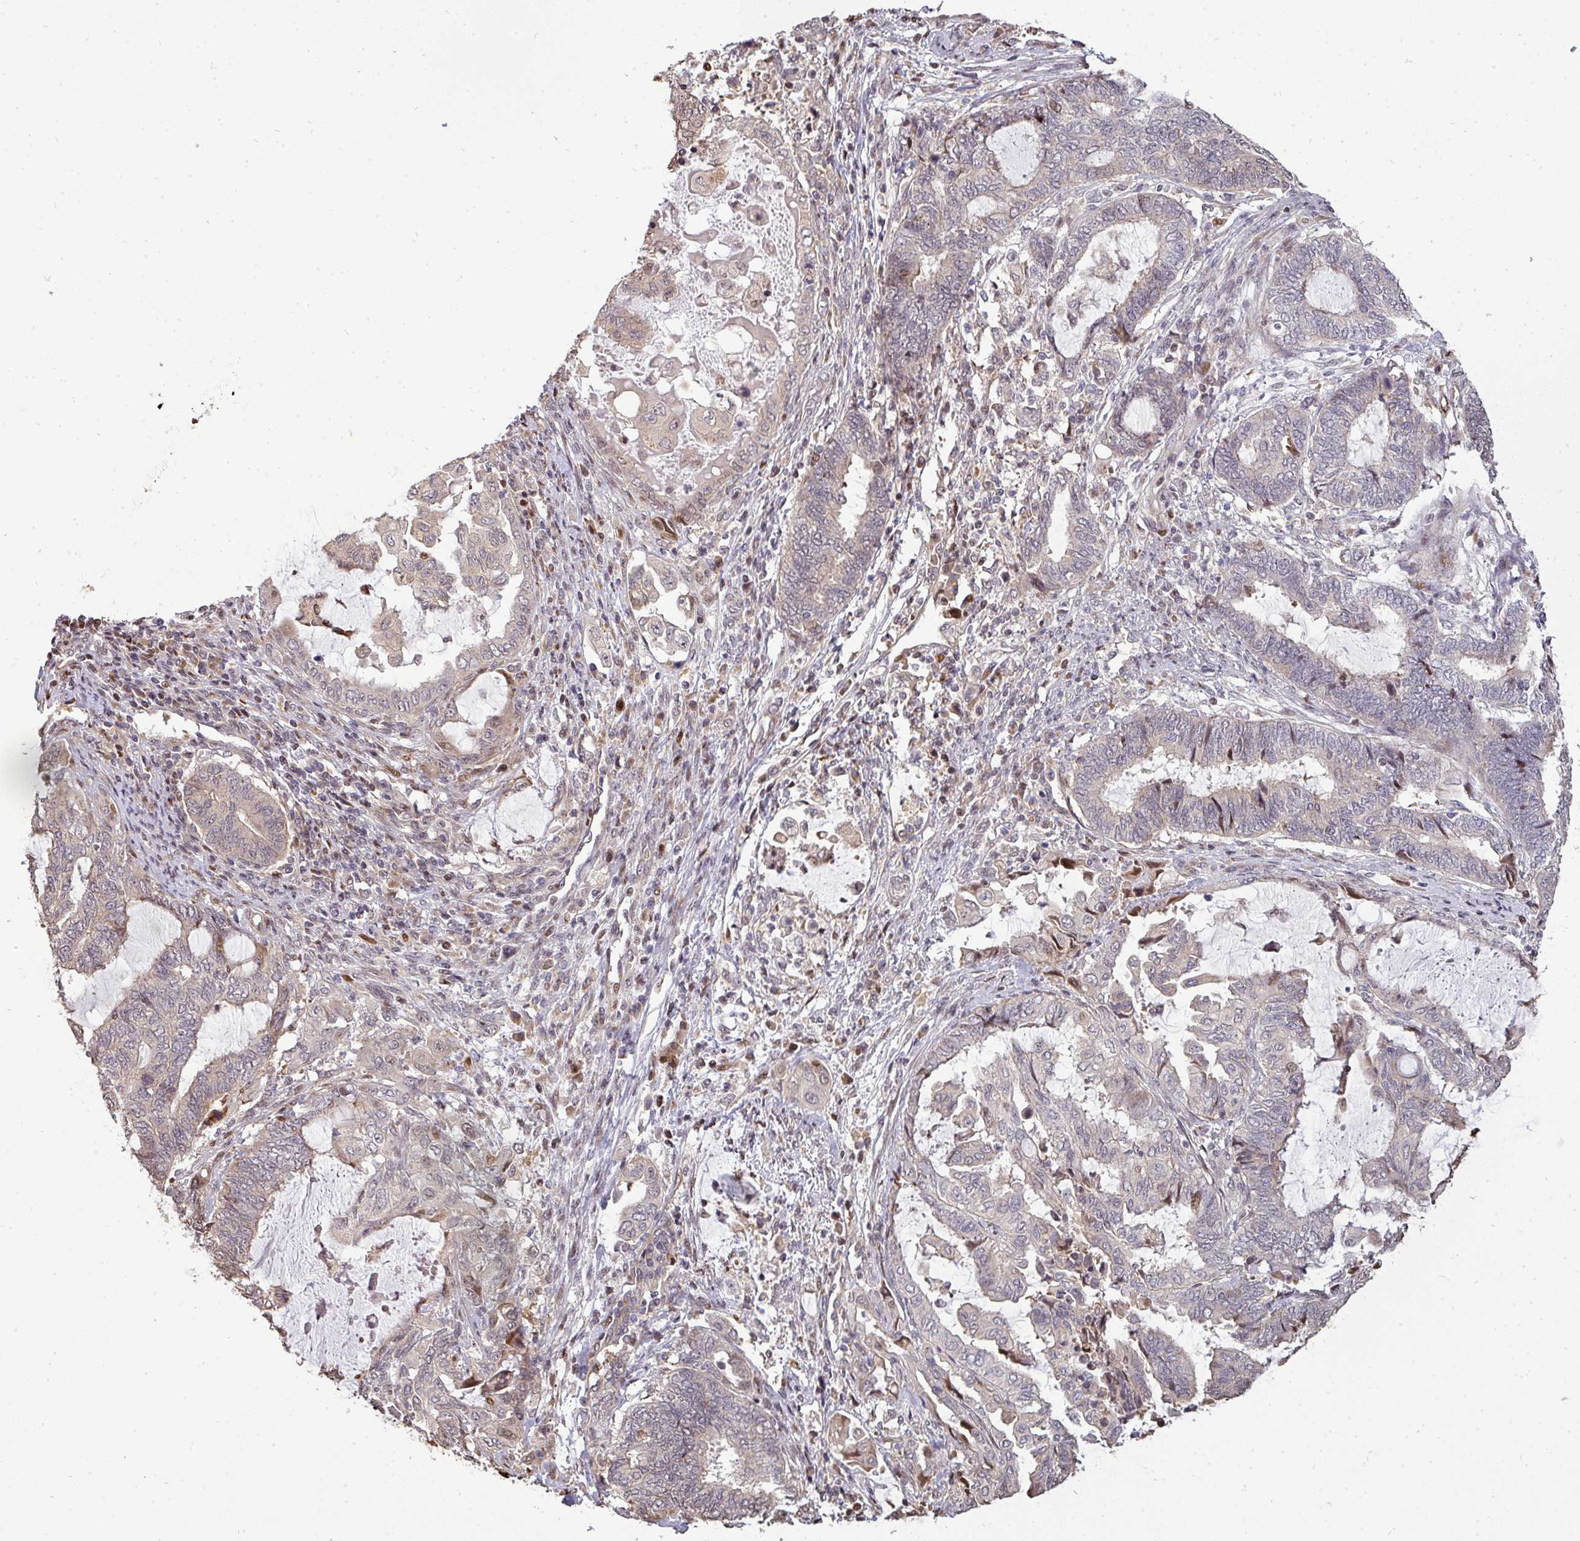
{"staining": {"intensity": "weak", "quantity": "<25%", "location": "cytoplasmic/membranous"}, "tissue": "endometrial cancer", "cell_type": "Tumor cells", "image_type": "cancer", "snomed": [{"axis": "morphology", "description": "Adenocarcinoma, NOS"}, {"axis": "topography", "description": "Uterus"}, {"axis": "topography", "description": "Endometrium"}], "caption": "Tumor cells are negative for protein expression in human adenocarcinoma (endometrial).", "gene": "PATZ1", "patient": {"sex": "female", "age": 70}}